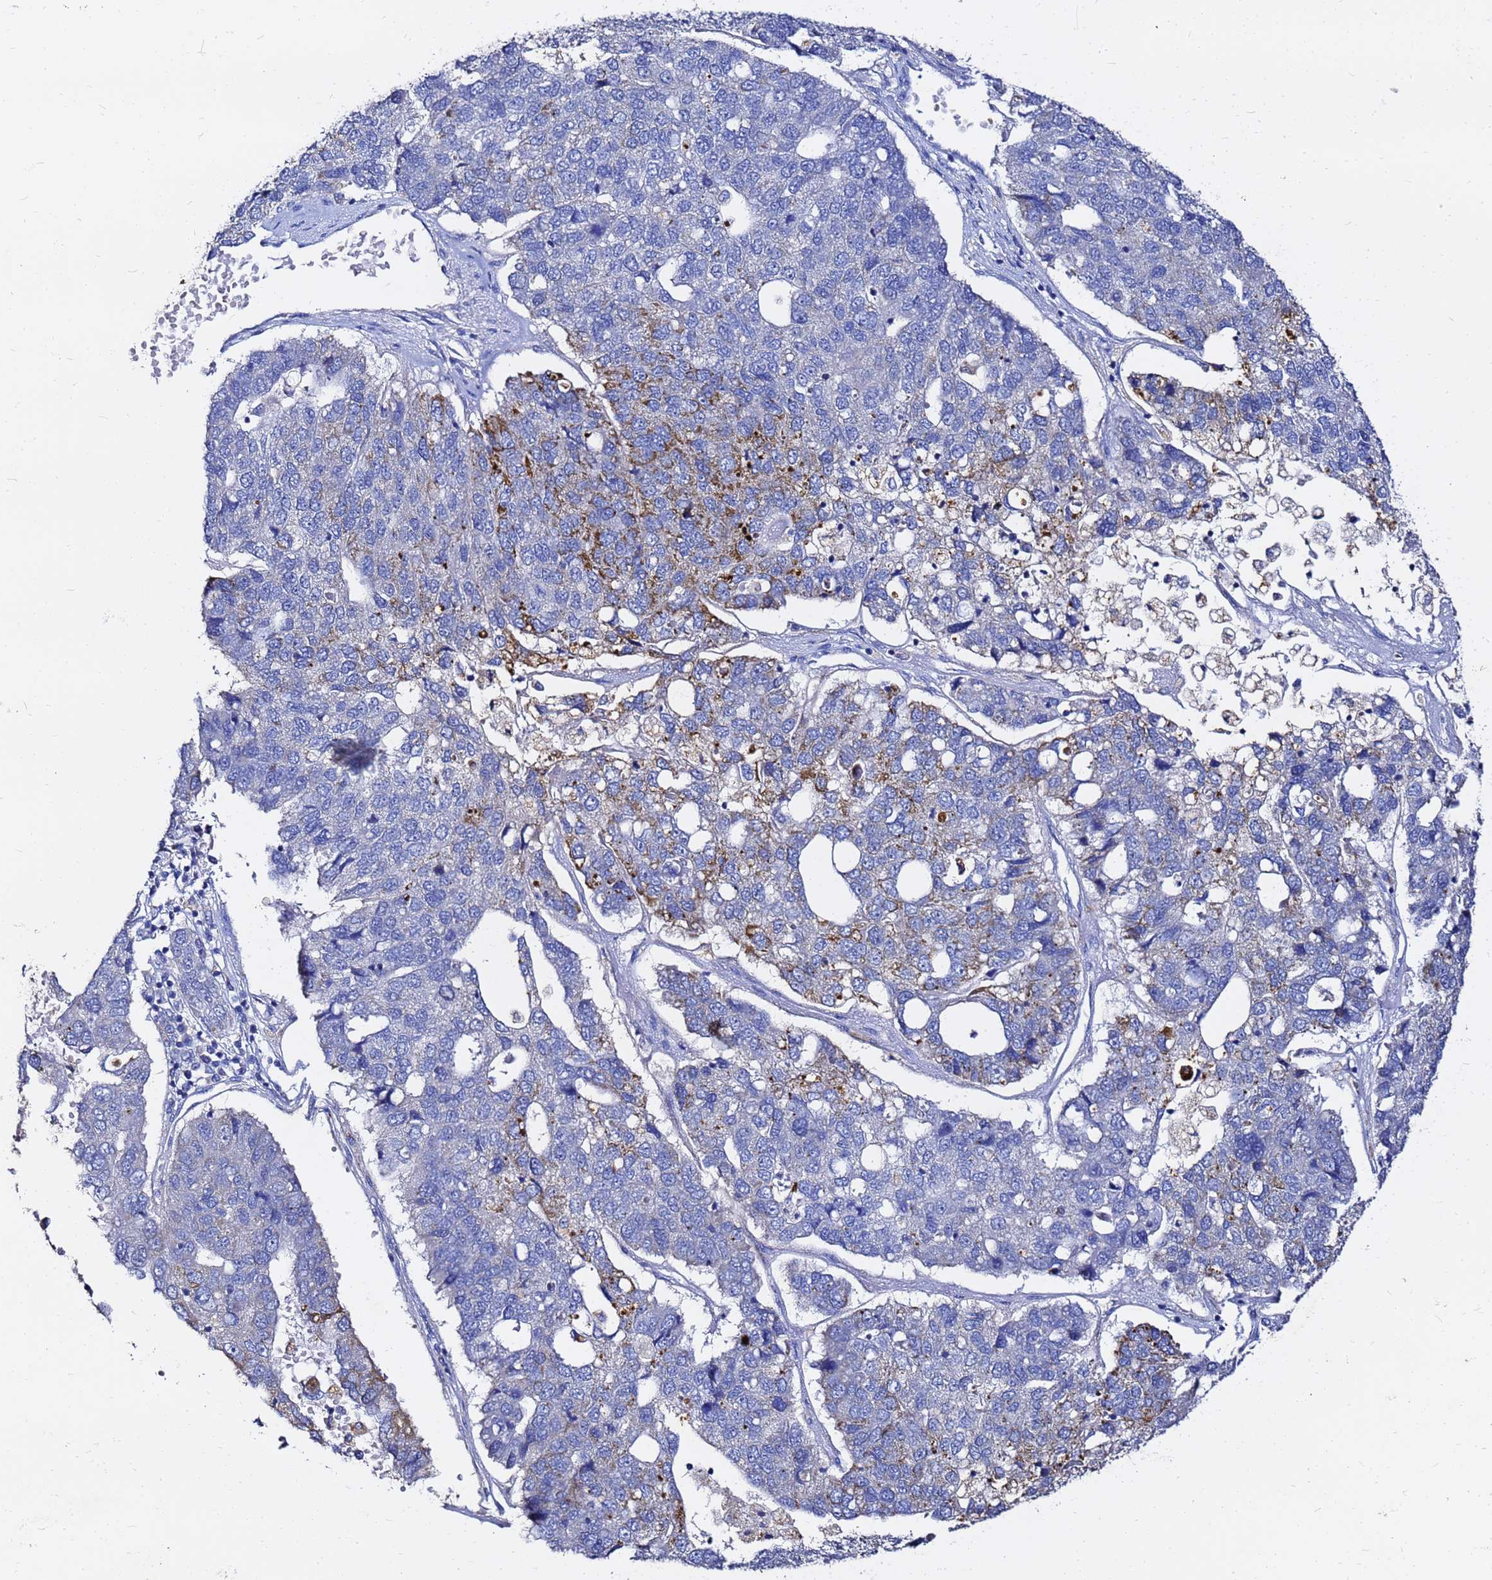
{"staining": {"intensity": "moderate", "quantity": "<25%", "location": "cytoplasmic/membranous"}, "tissue": "pancreatic cancer", "cell_type": "Tumor cells", "image_type": "cancer", "snomed": [{"axis": "morphology", "description": "Adenocarcinoma, NOS"}, {"axis": "topography", "description": "Pancreas"}], "caption": "Immunohistochemical staining of human adenocarcinoma (pancreatic) demonstrates low levels of moderate cytoplasmic/membranous expression in about <25% of tumor cells. (DAB (3,3'-diaminobenzidine) = brown stain, brightfield microscopy at high magnification).", "gene": "FAM183A", "patient": {"sex": "female", "age": 61}}